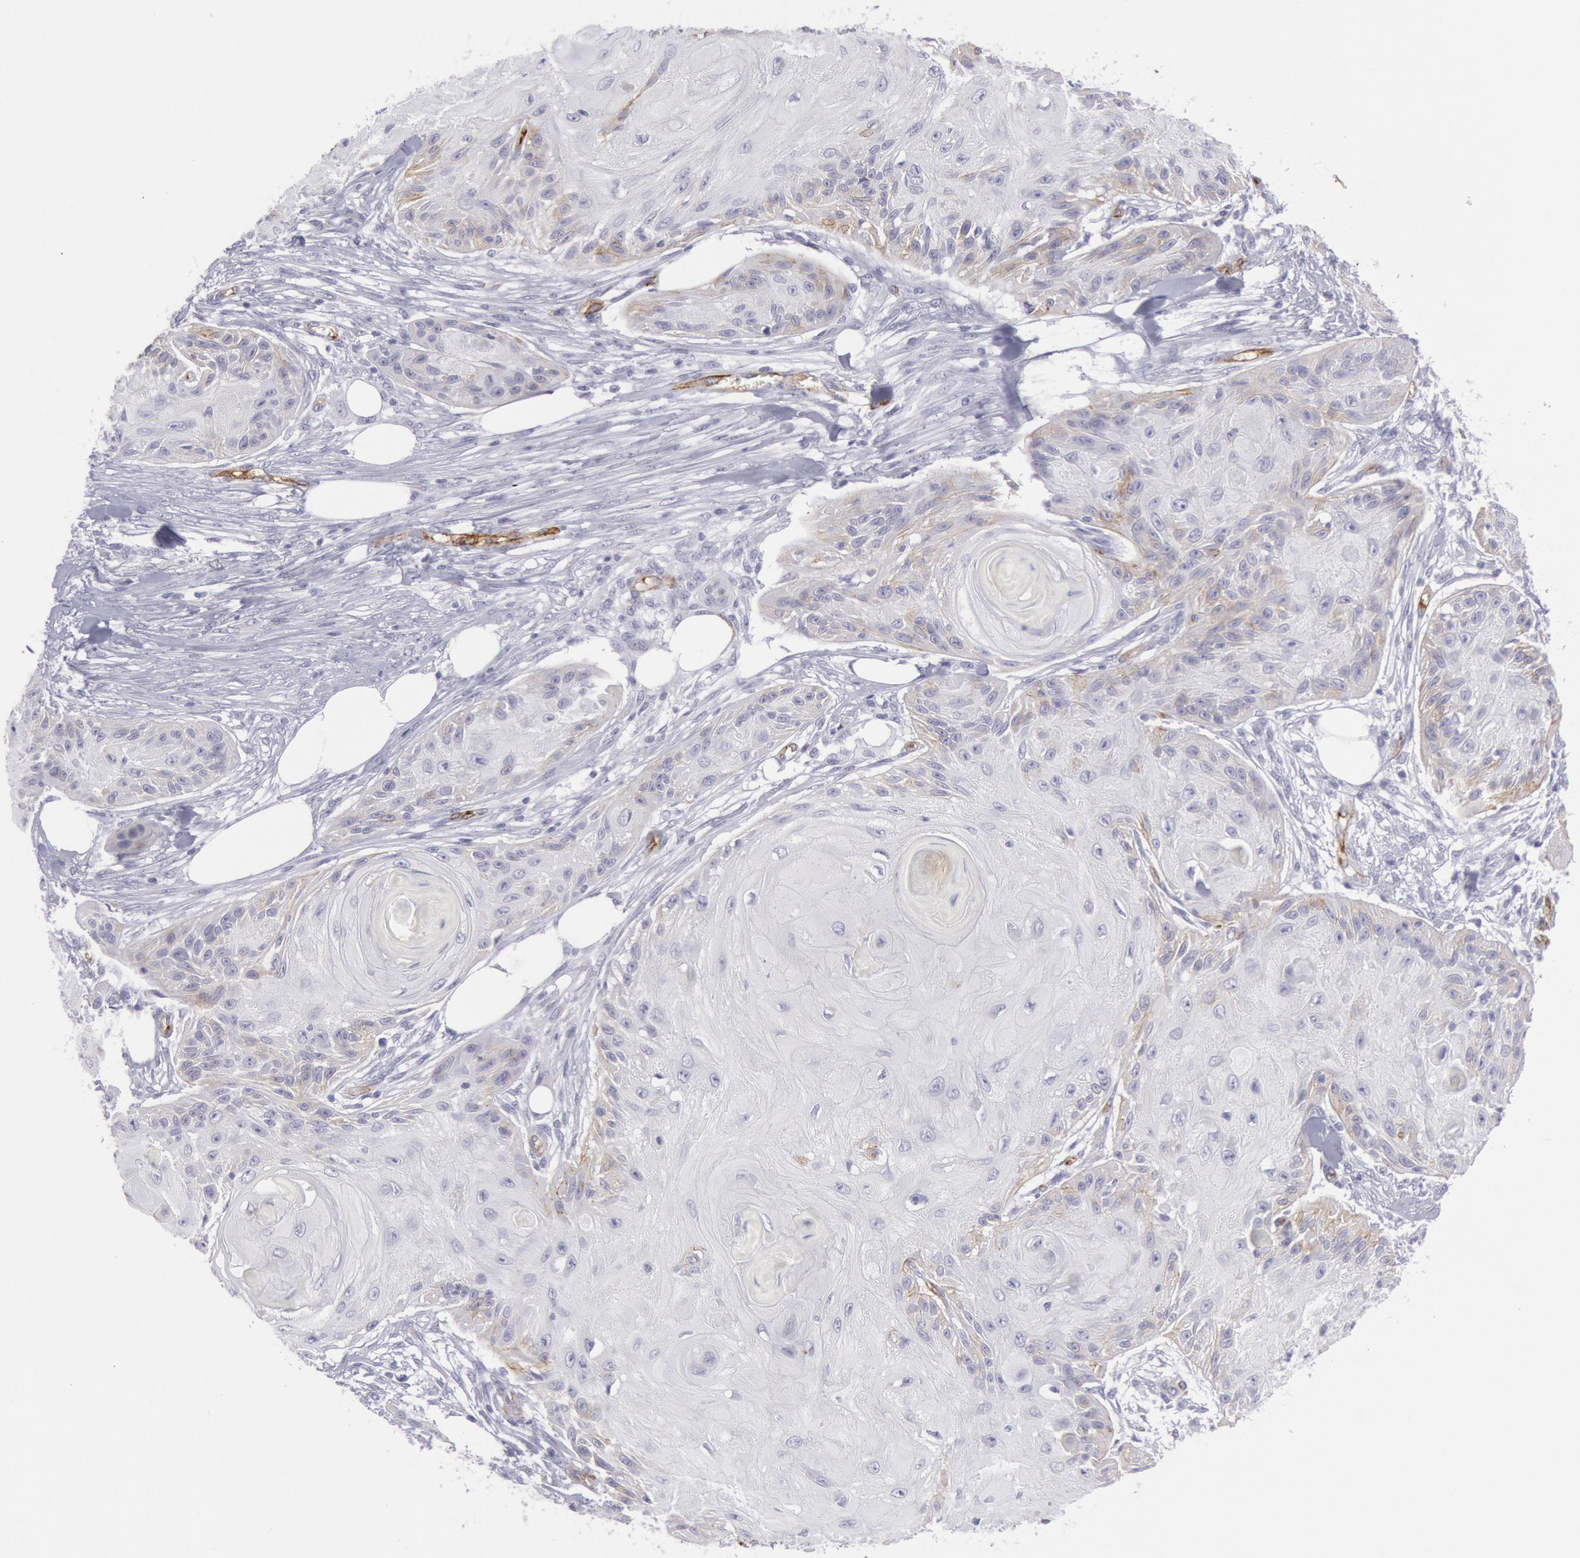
{"staining": {"intensity": "negative", "quantity": "none", "location": "none"}, "tissue": "skin cancer", "cell_type": "Tumor cells", "image_type": "cancer", "snomed": [{"axis": "morphology", "description": "Squamous cell carcinoma, NOS"}, {"axis": "topography", "description": "Skin"}], "caption": "DAB immunohistochemical staining of human skin cancer shows no significant expression in tumor cells.", "gene": "CDH13", "patient": {"sex": "female", "age": 88}}